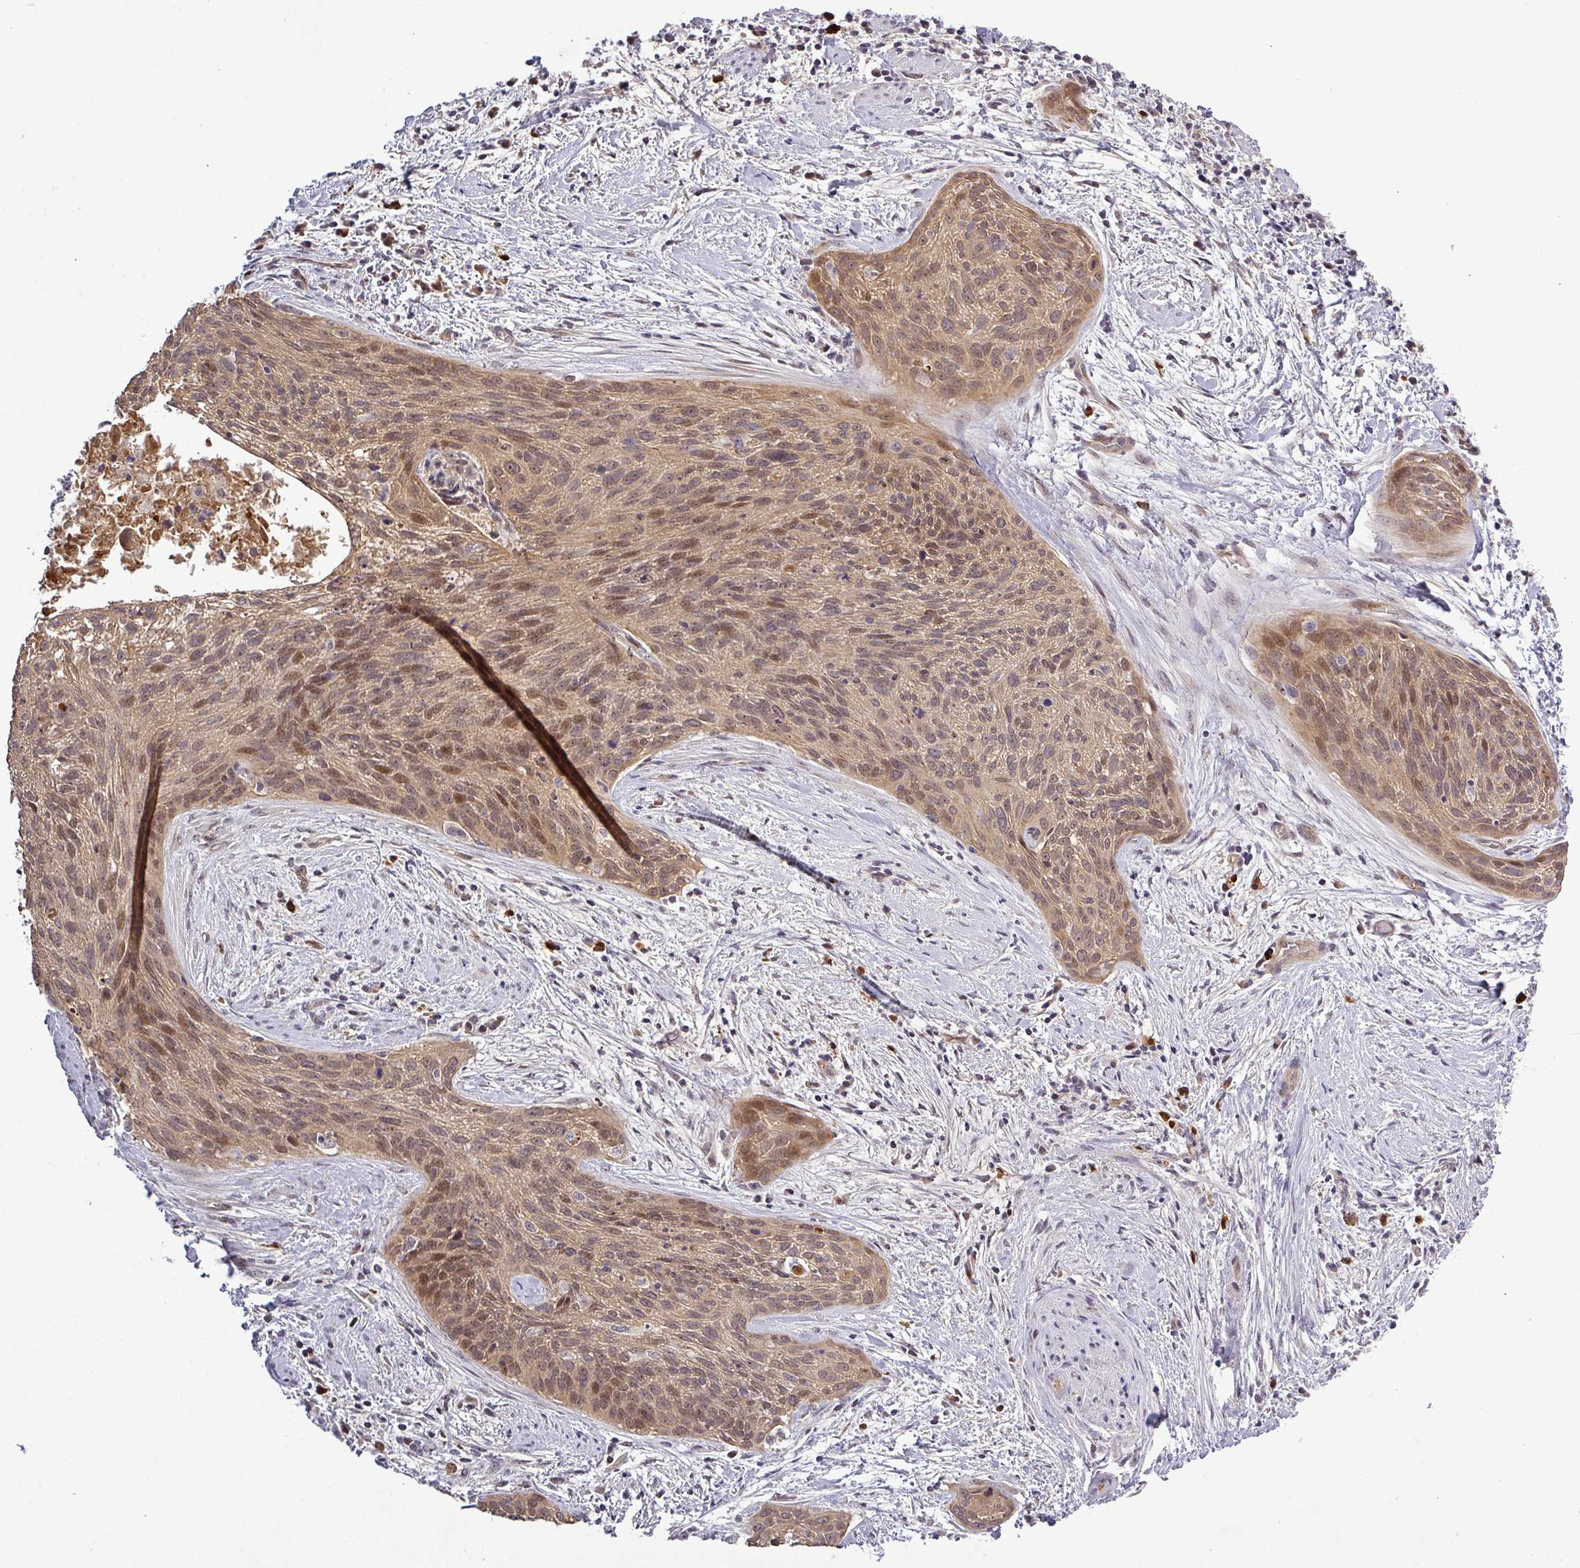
{"staining": {"intensity": "moderate", "quantity": ">75%", "location": "cytoplasmic/membranous,nuclear"}, "tissue": "cervical cancer", "cell_type": "Tumor cells", "image_type": "cancer", "snomed": [{"axis": "morphology", "description": "Squamous cell carcinoma, NOS"}, {"axis": "topography", "description": "Cervix"}], "caption": "Cervical cancer (squamous cell carcinoma) stained with a protein marker demonstrates moderate staining in tumor cells.", "gene": "PCDH1", "patient": {"sex": "female", "age": 55}}